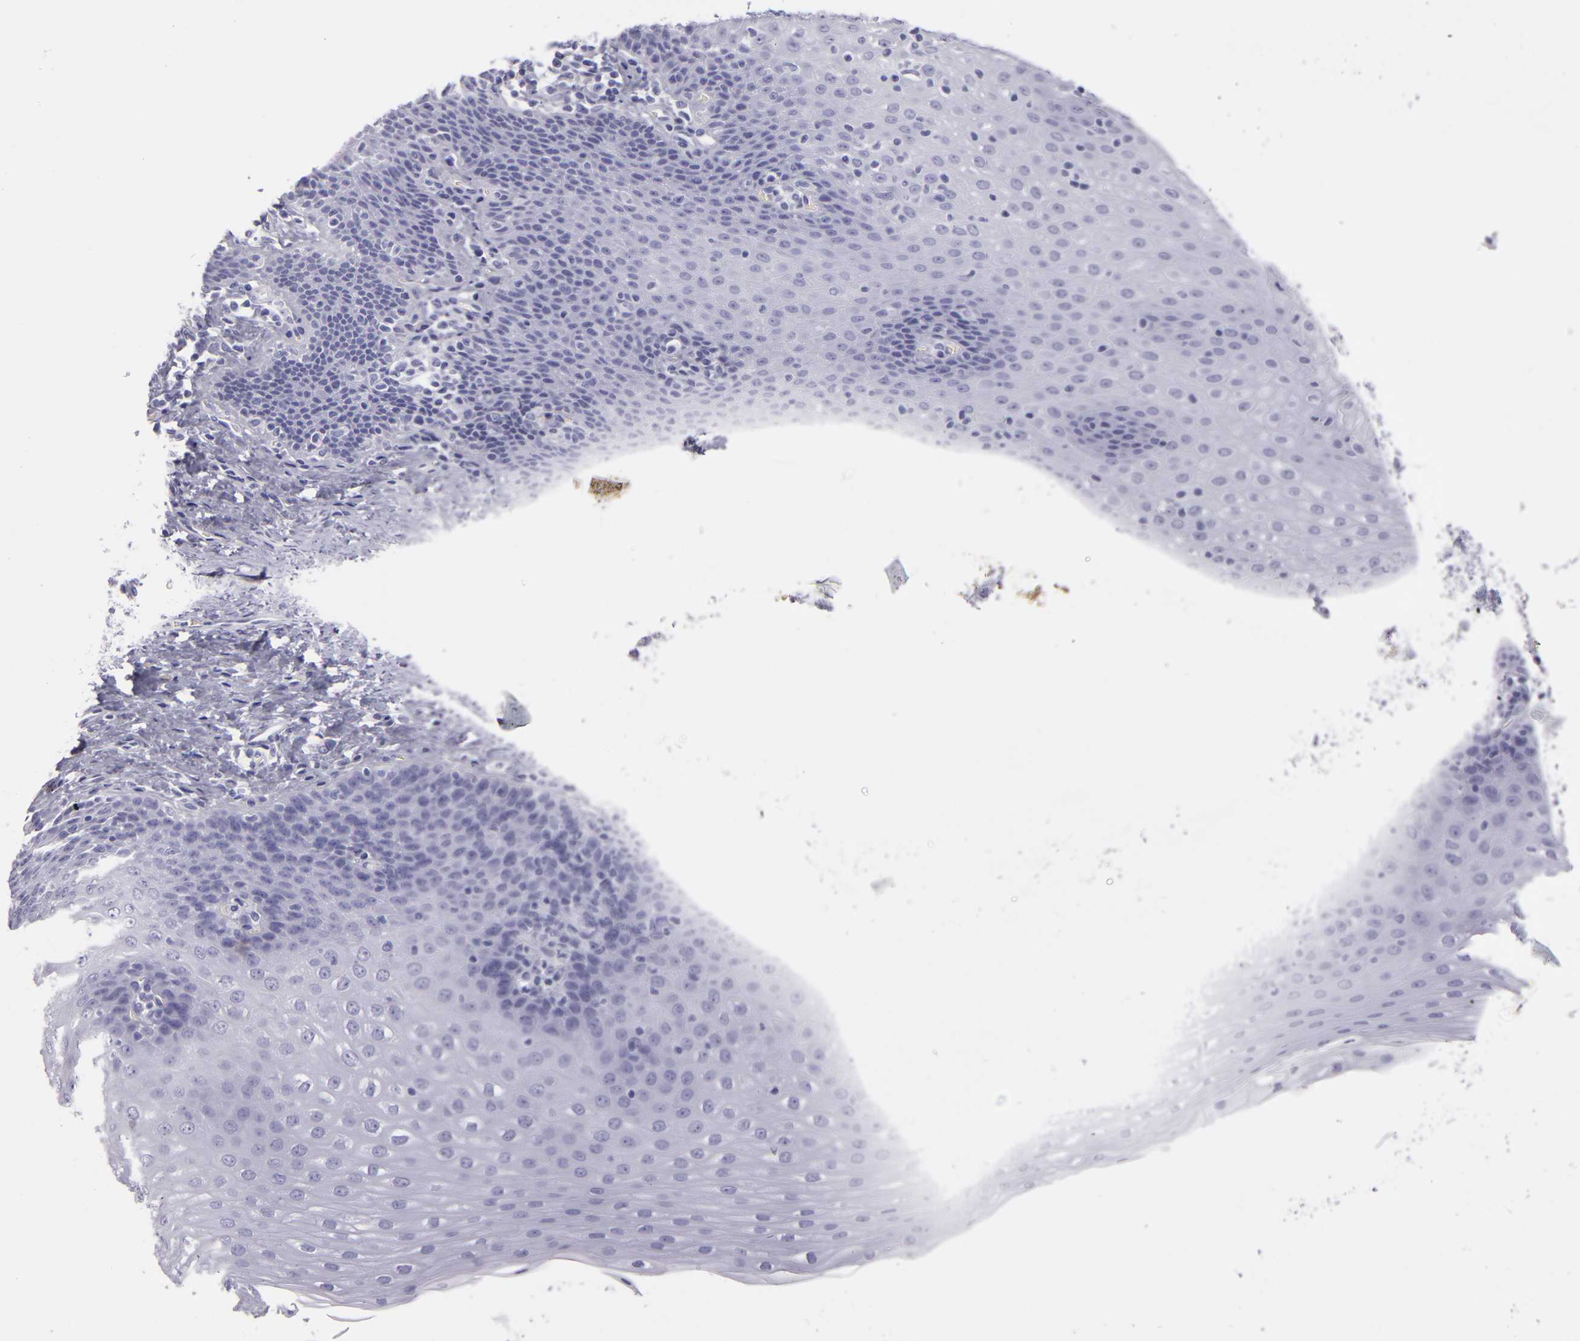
{"staining": {"intensity": "negative", "quantity": "none", "location": "none"}, "tissue": "esophagus", "cell_type": "Squamous epithelial cells", "image_type": "normal", "snomed": [{"axis": "morphology", "description": "Normal tissue, NOS"}, {"axis": "topography", "description": "Esophagus"}], "caption": "There is no significant expression in squamous epithelial cells of esophagus. (DAB (3,3'-diaminobenzidine) IHC, high magnification).", "gene": "CR2", "patient": {"sex": "female", "age": 61}}